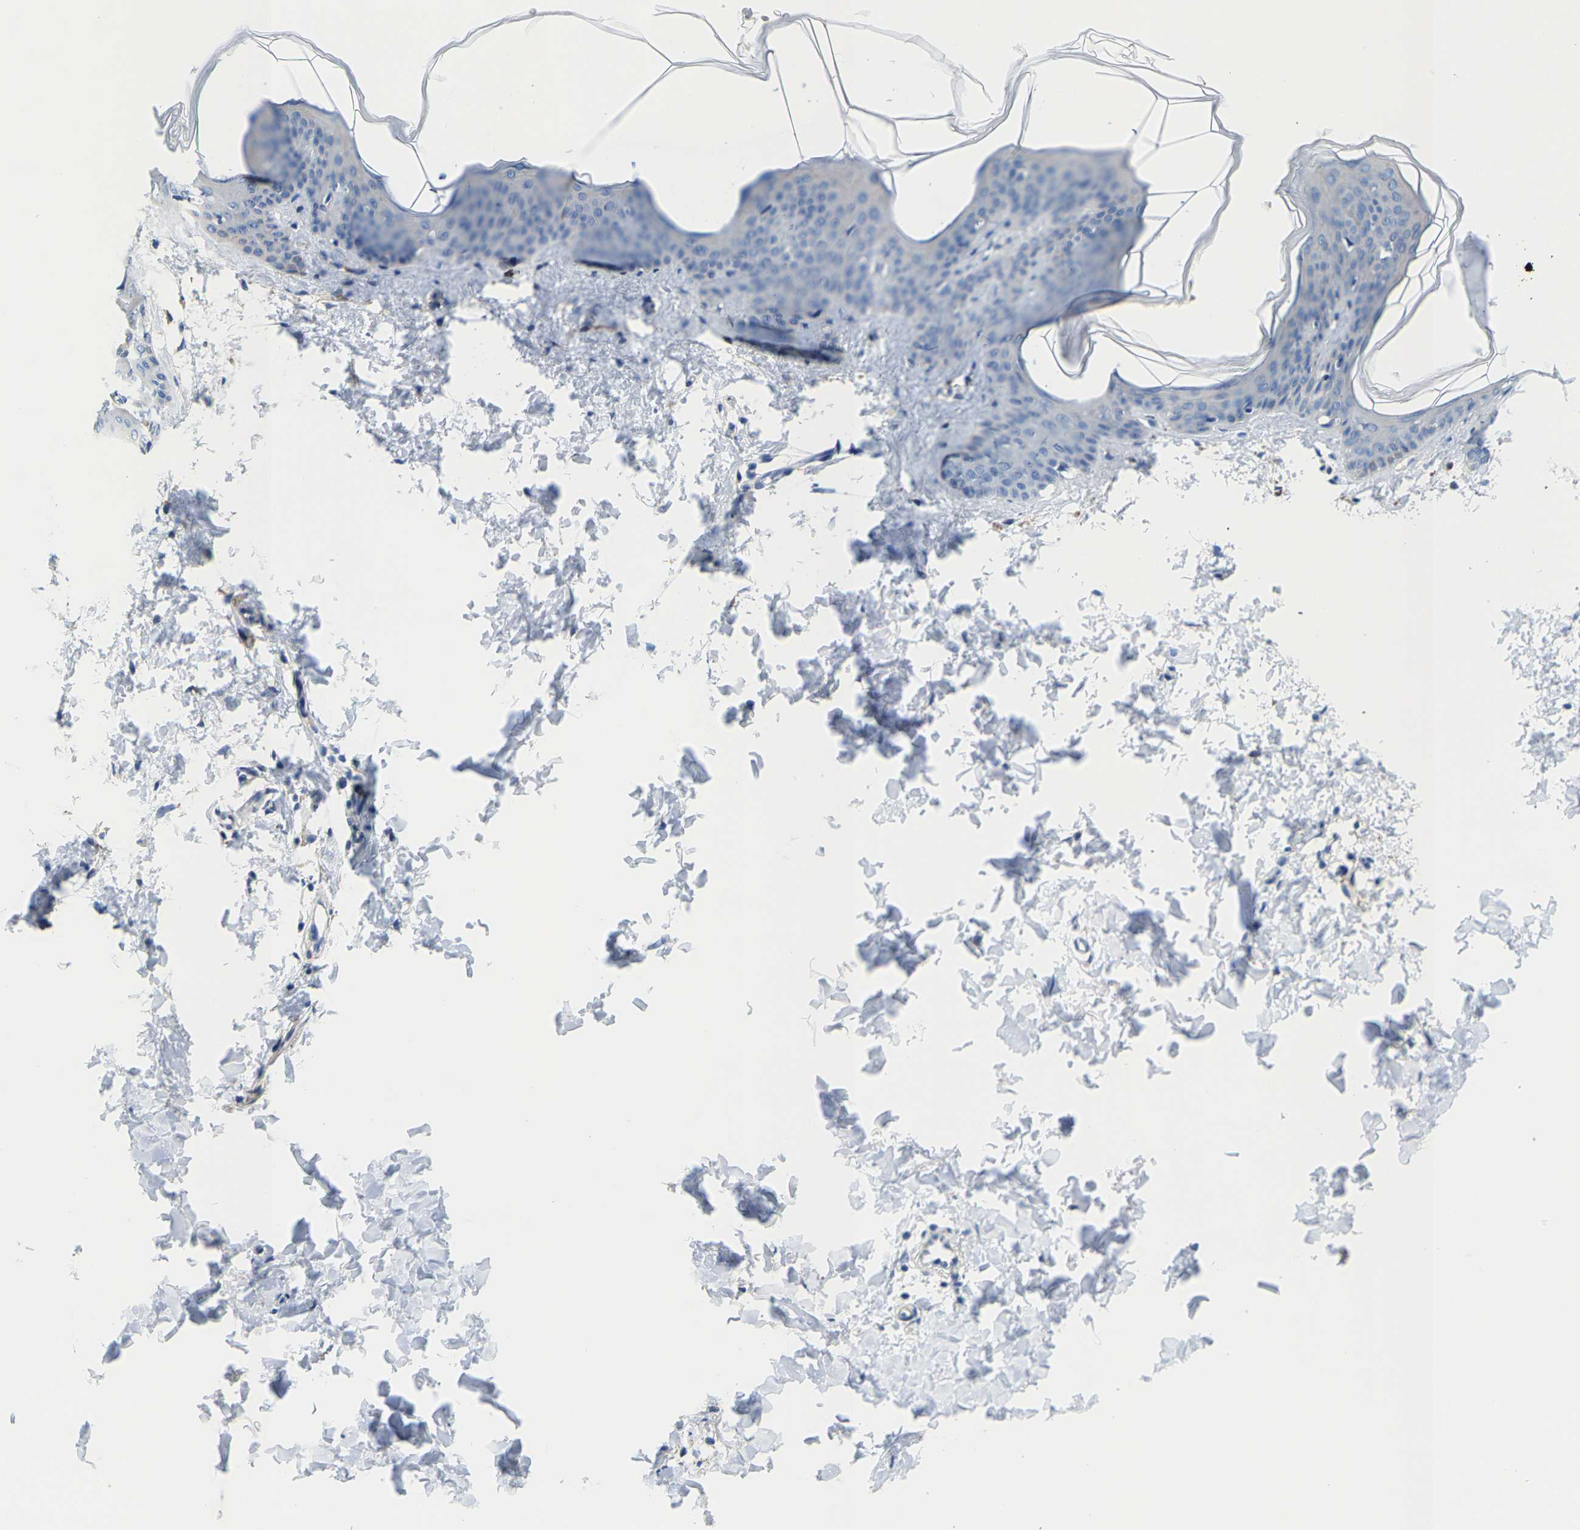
{"staining": {"intensity": "negative", "quantity": "none", "location": "none"}, "tissue": "skin", "cell_type": "Fibroblasts", "image_type": "normal", "snomed": [{"axis": "morphology", "description": "Normal tissue, NOS"}, {"axis": "topography", "description": "Skin"}], "caption": "High power microscopy micrograph of an IHC photomicrograph of unremarkable skin, revealing no significant positivity in fibroblasts.", "gene": "DSCAM", "patient": {"sex": "female", "age": 17}}